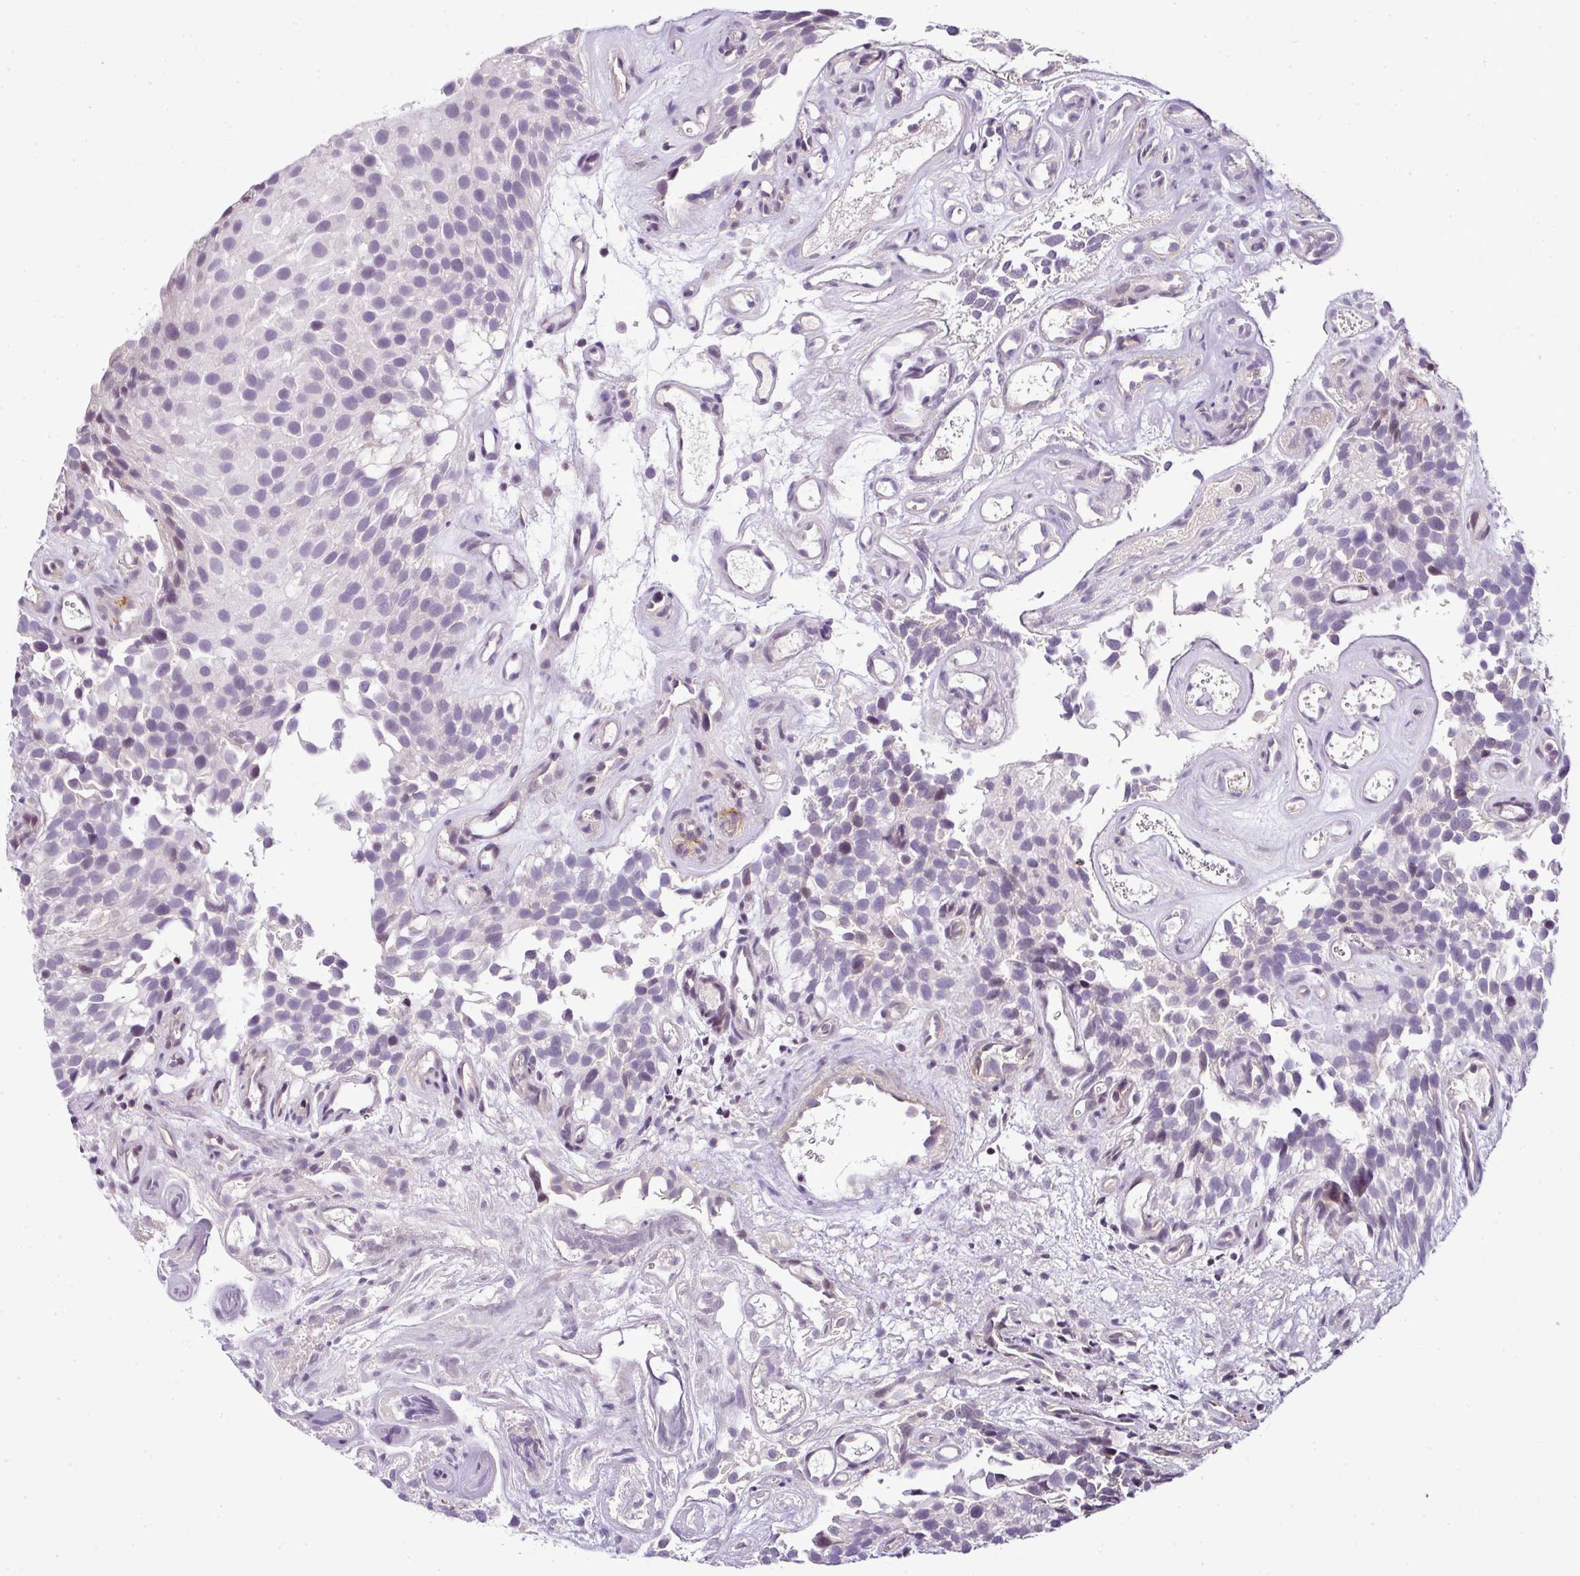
{"staining": {"intensity": "negative", "quantity": "none", "location": "none"}, "tissue": "urothelial cancer", "cell_type": "Tumor cells", "image_type": "cancer", "snomed": [{"axis": "morphology", "description": "Urothelial carcinoma, NOS"}, {"axis": "topography", "description": "Urinary bladder"}], "caption": "The photomicrograph displays no staining of tumor cells in transitional cell carcinoma.", "gene": "TEX30", "patient": {"sex": "male", "age": 87}}